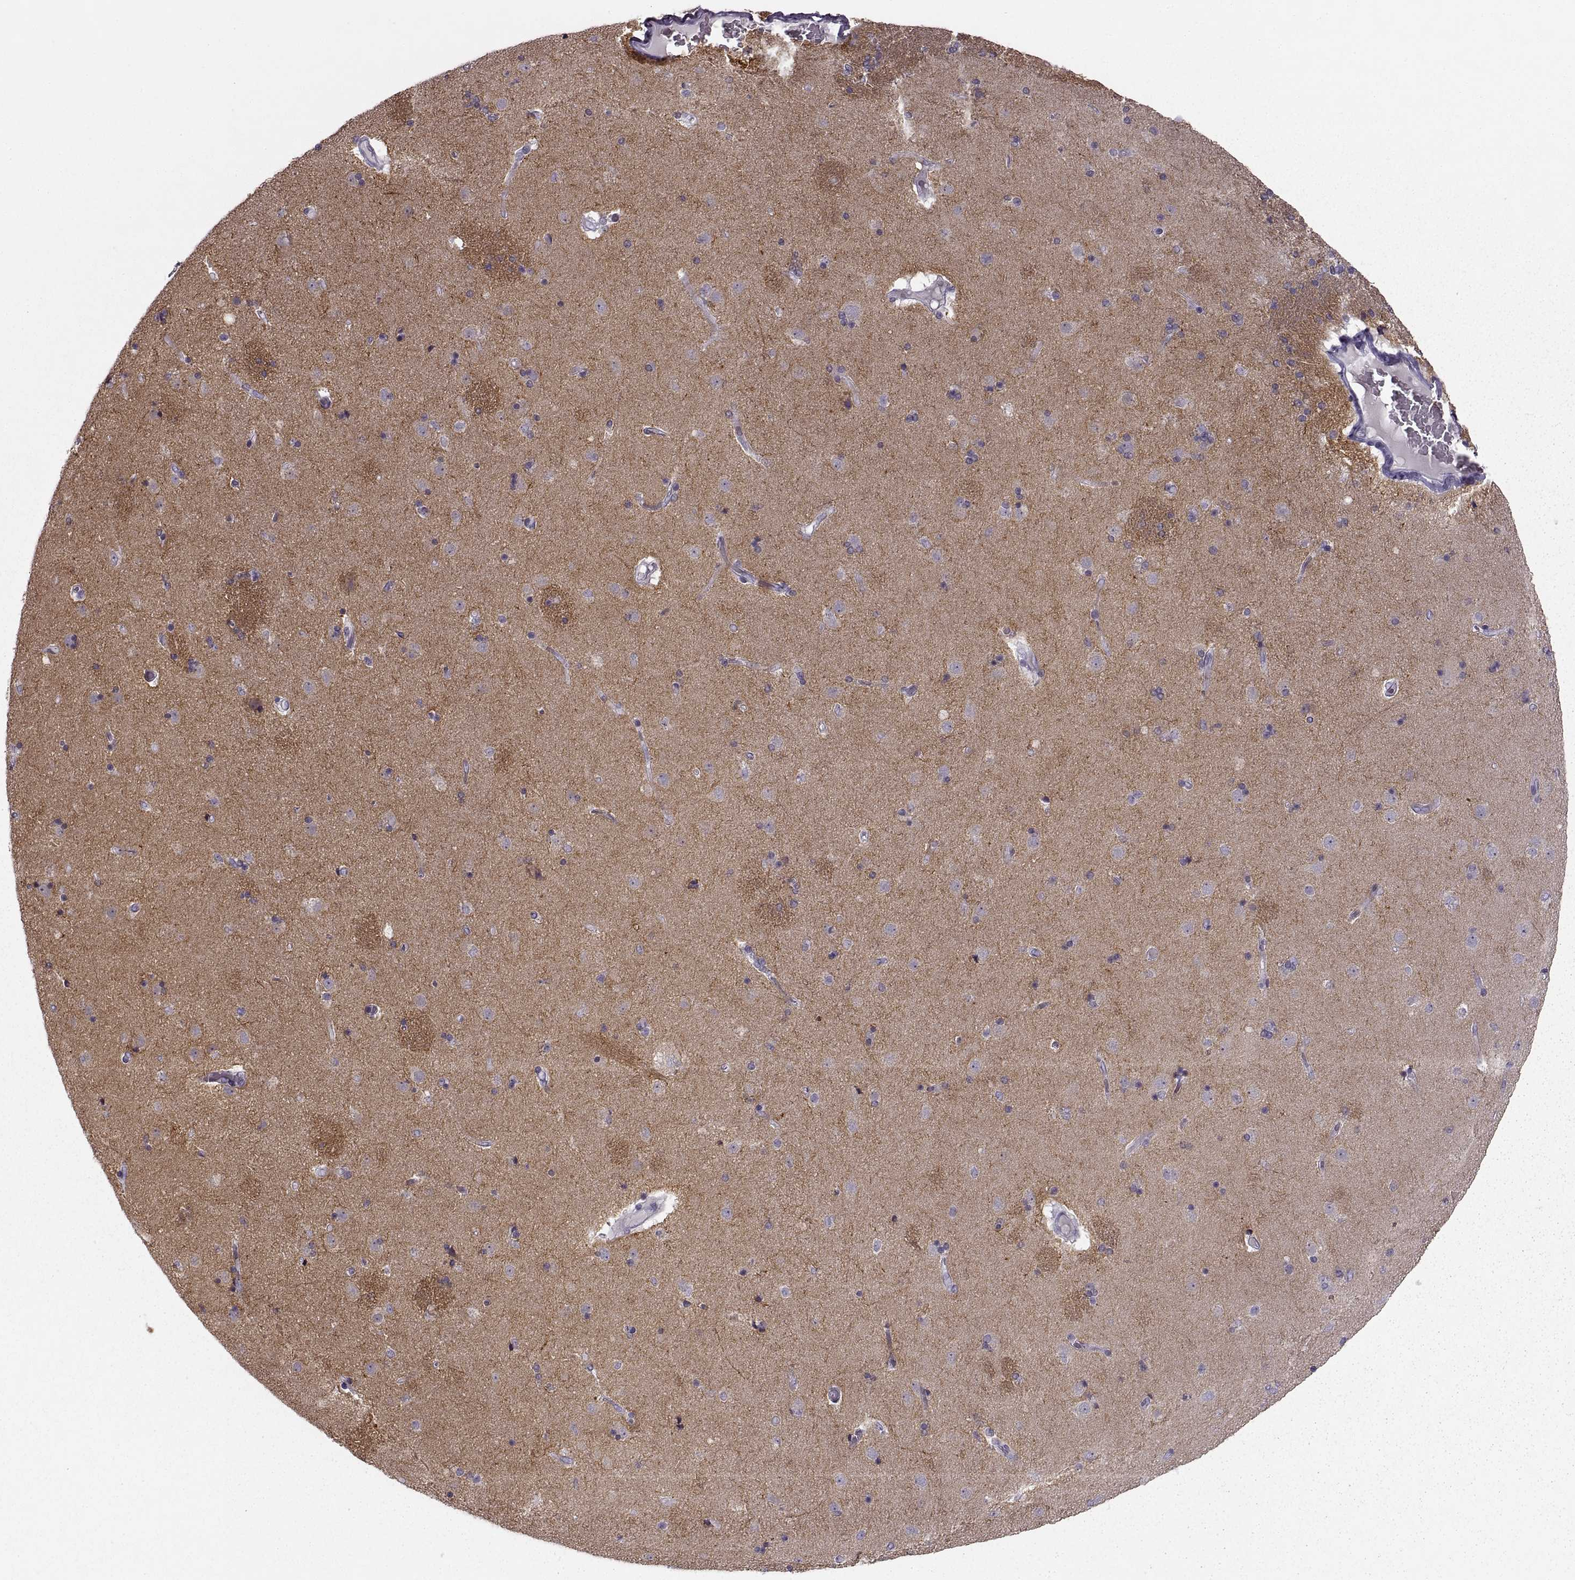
{"staining": {"intensity": "negative", "quantity": "none", "location": "none"}, "tissue": "caudate", "cell_type": "Glial cells", "image_type": "normal", "snomed": [{"axis": "morphology", "description": "Normal tissue, NOS"}, {"axis": "topography", "description": "Lateral ventricle wall"}], "caption": "Immunohistochemical staining of benign human caudate reveals no significant positivity in glial cells.", "gene": "CNTN1", "patient": {"sex": "female", "age": 71}}